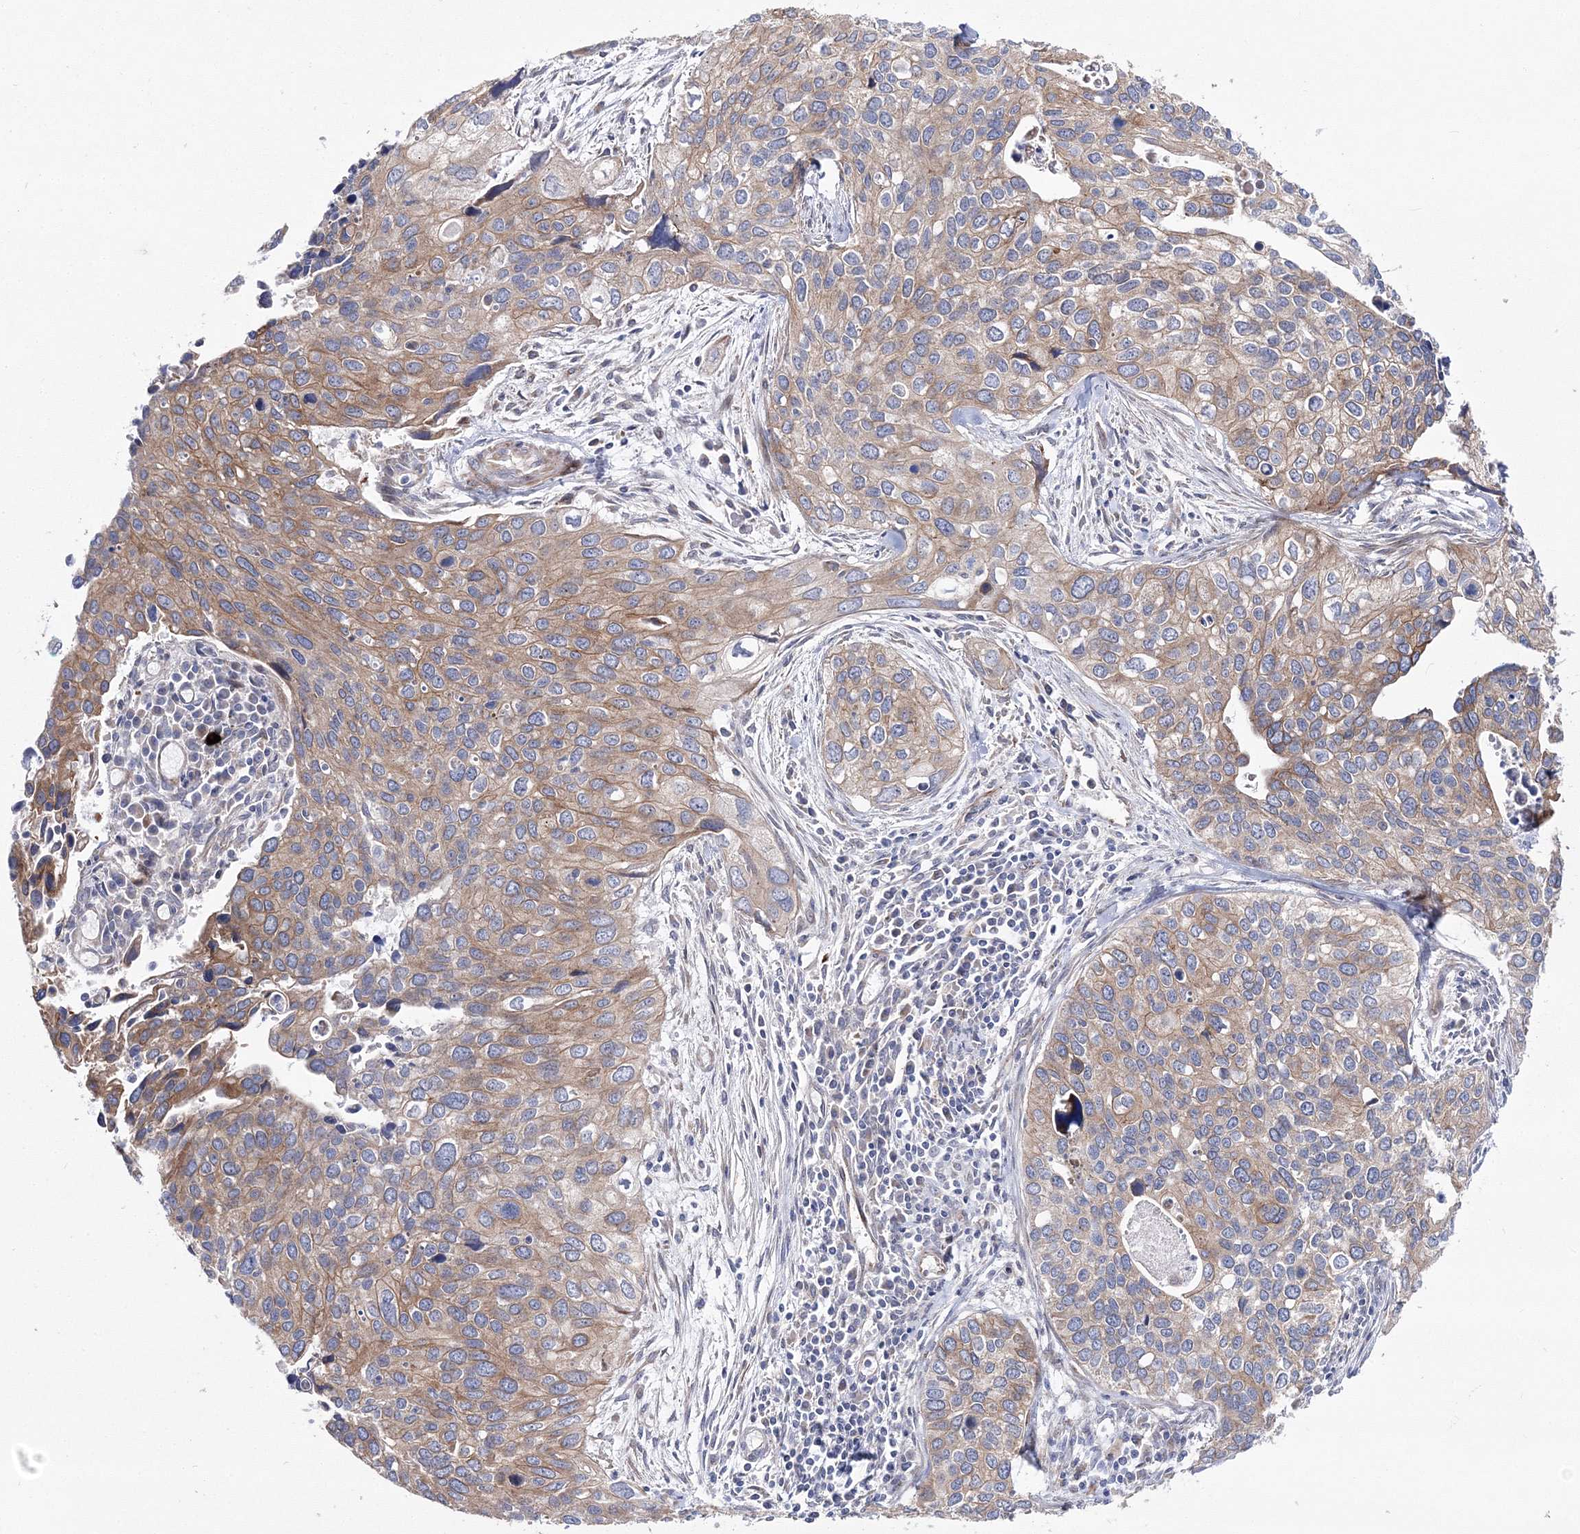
{"staining": {"intensity": "moderate", "quantity": ">75%", "location": "cytoplasmic/membranous"}, "tissue": "cervical cancer", "cell_type": "Tumor cells", "image_type": "cancer", "snomed": [{"axis": "morphology", "description": "Squamous cell carcinoma, NOS"}, {"axis": "topography", "description": "Cervix"}], "caption": "Immunohistochemical staining of cervical cancer reveals moderate cytoplasmic/membranous protein expression in approximately >75% of tumor cells.", "gene": "ARHGAP32", "patient": {"sex": "female", "age": 55}}